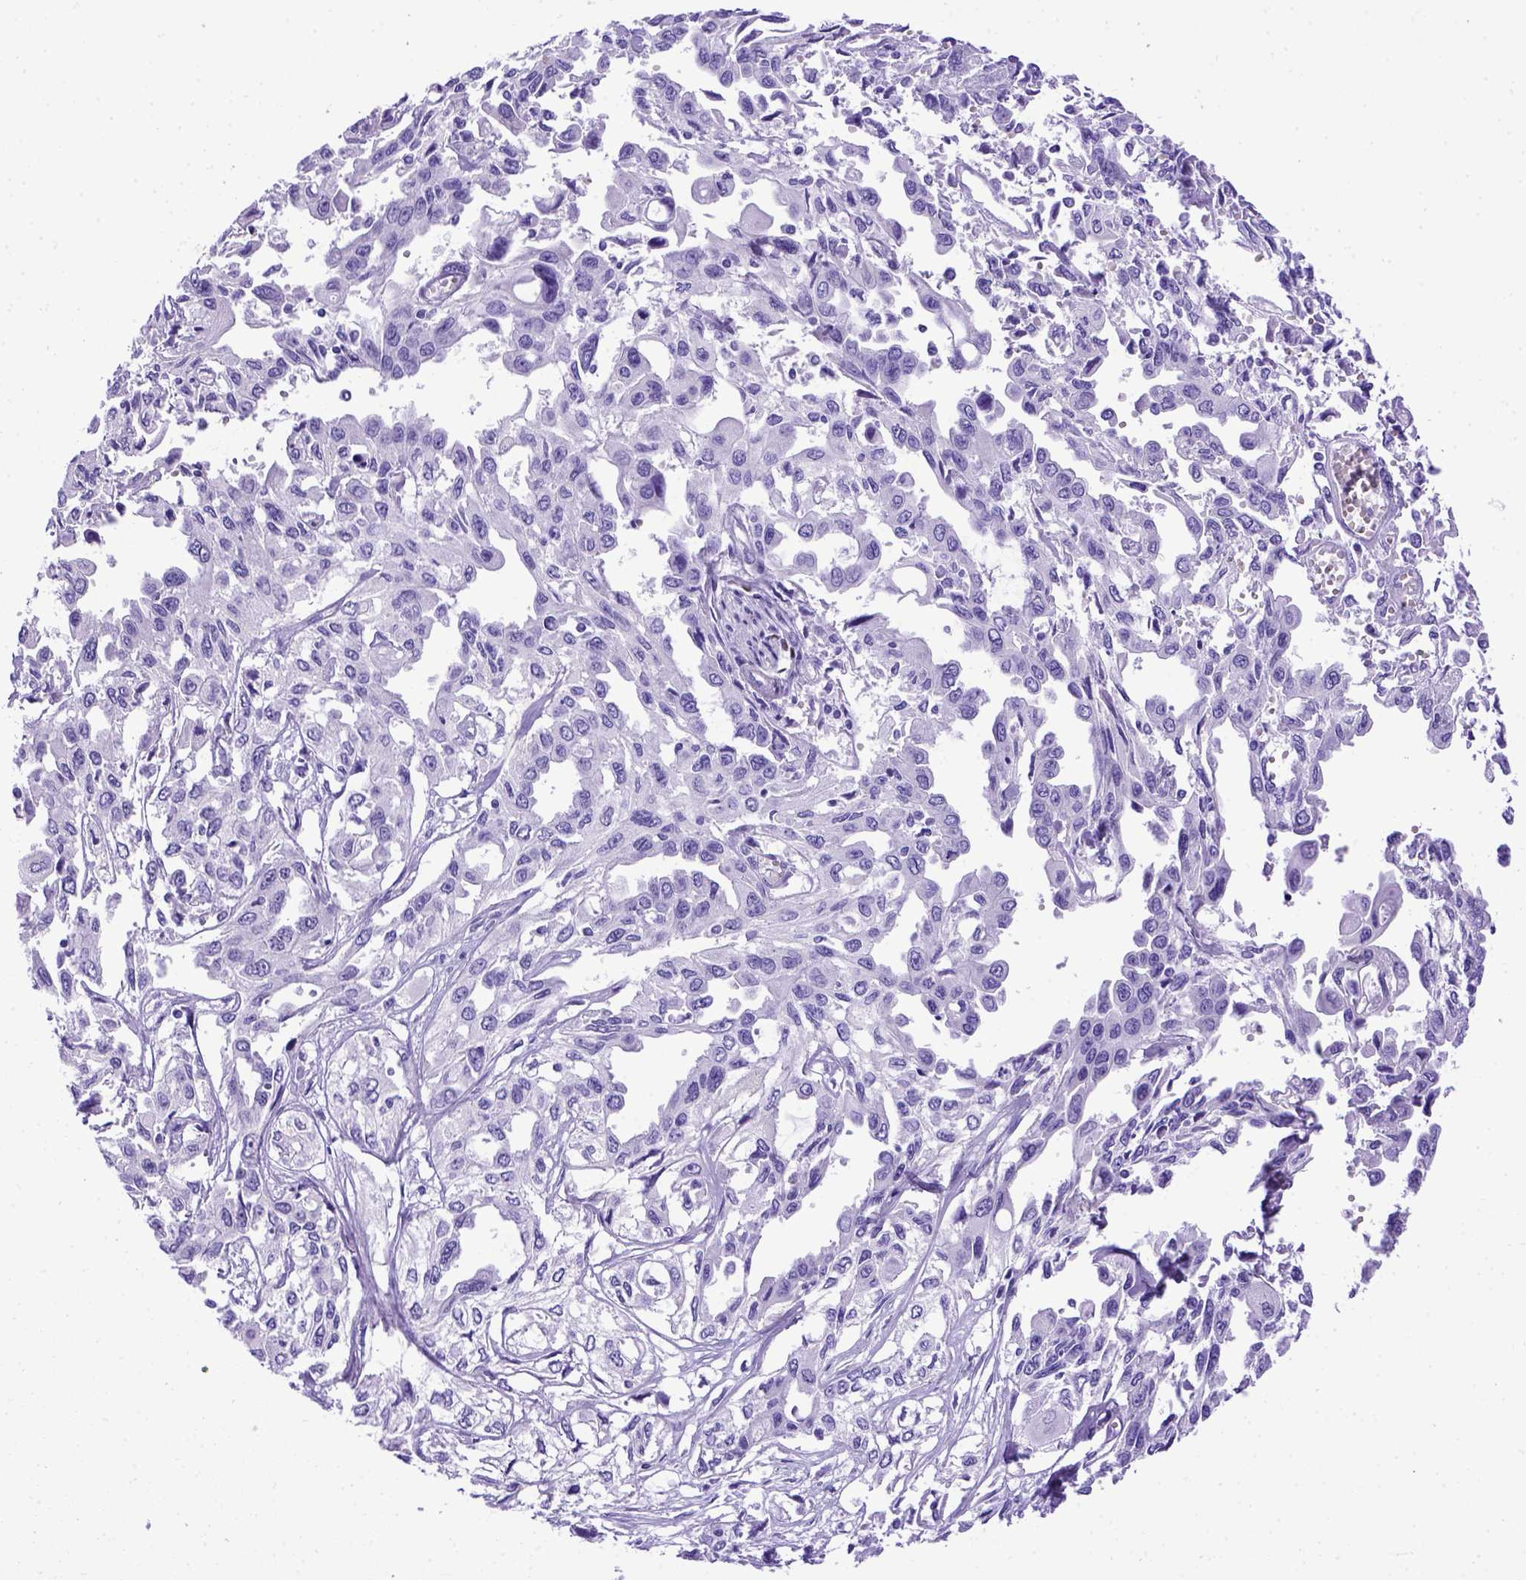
{"staining": {"intensity": "negative", "quantity": "none", "location": "none"}, "tissue": "pancreatic cancer", "cell_type": "Tumor cells", "image_type": "cancer", "snomed": [{"axis": "morphology", "description": "Adenocarcinoma, NOS"}, {"axis": "topography", "description": "Pancreas"}], "caption": "This is a histopathology image of immunohistochemistry staining of pancreatic cancer, which shows no staining in tumor cells. (Immunohistochemistry (ihc), brightfield microscopy, high magnification).", "gene": "MEOX2", "patient": {"sex": "female", "age": 55}}